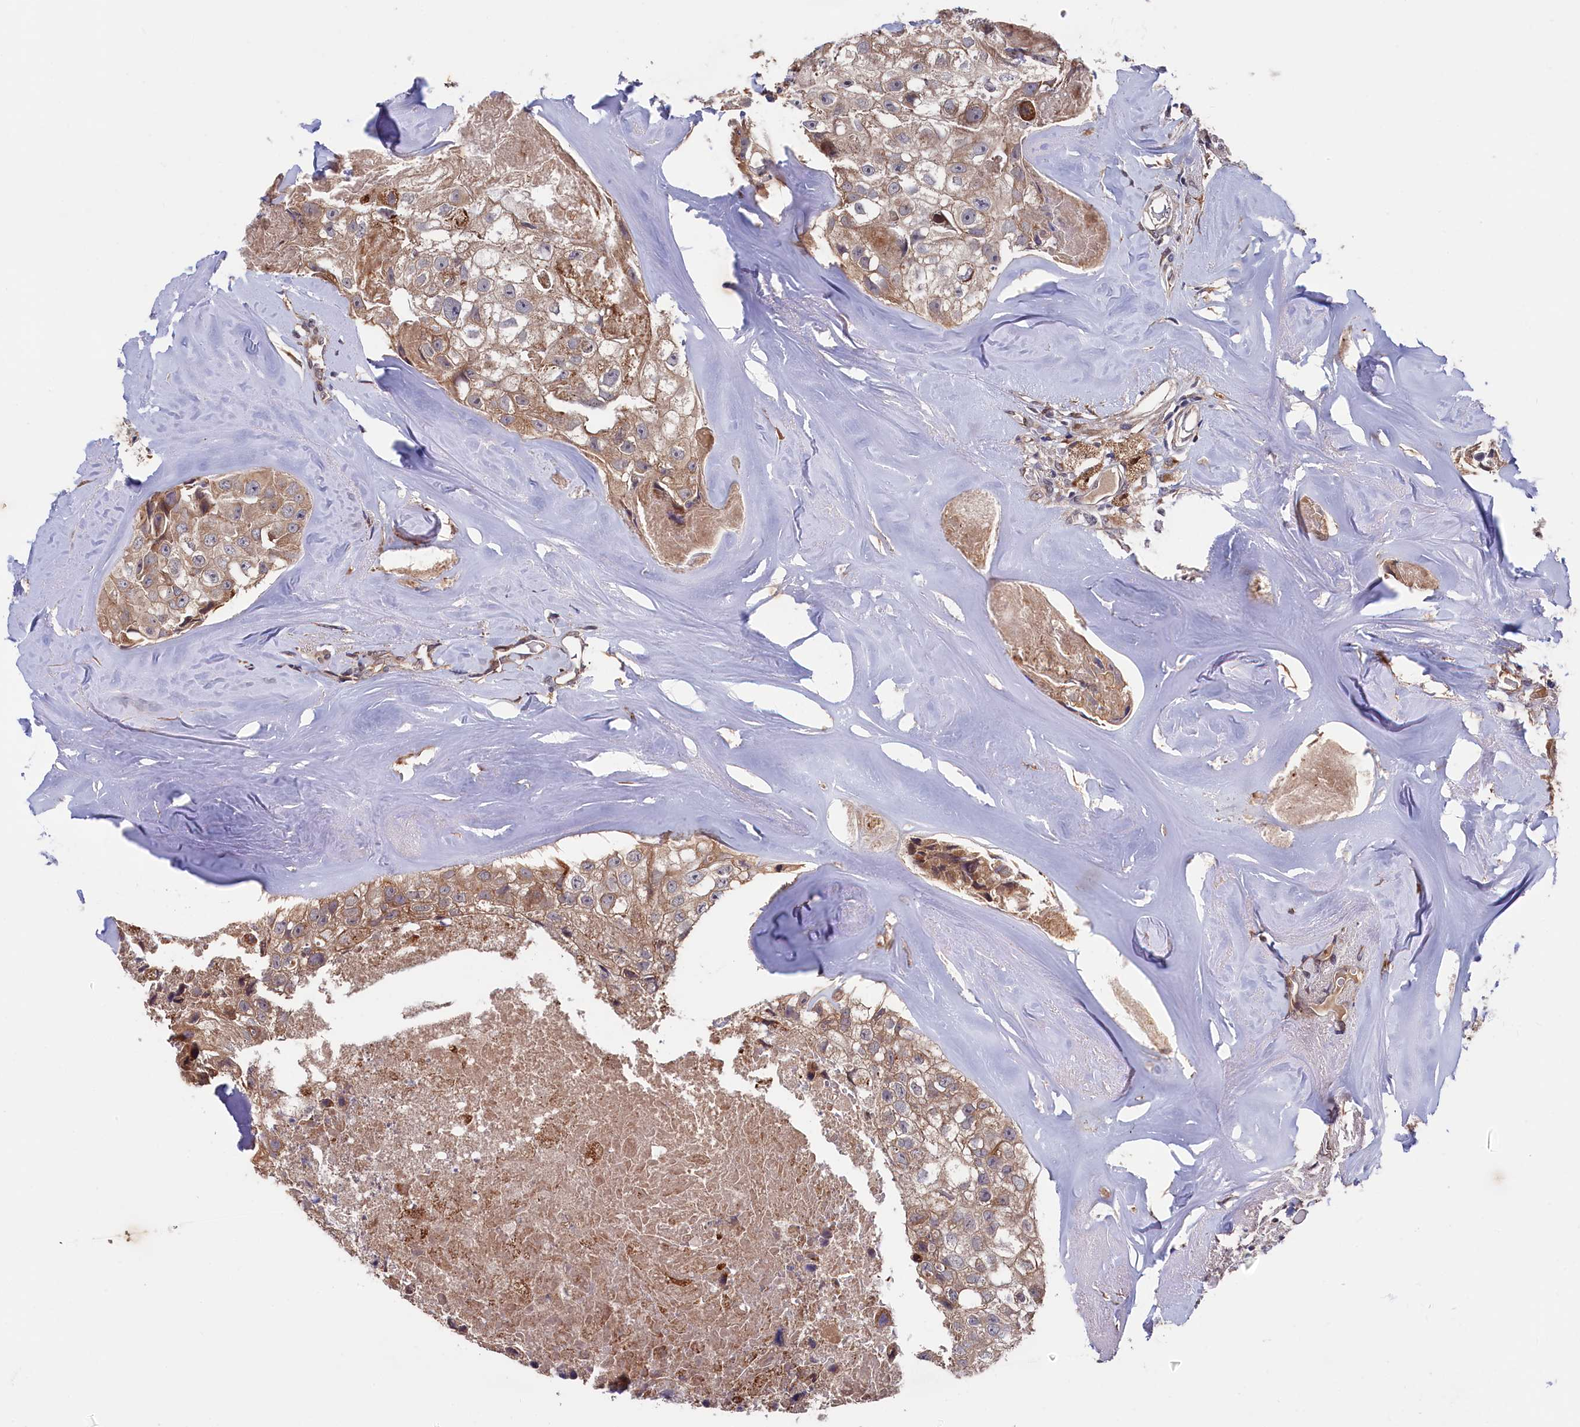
{"staining": {"intensity": "weak", "quantity": ">75%", "location": "cytoplasmic/membranous"}, "tissue": "head and neck cancer", "cell_type": "Tumor cells", "image_type": "cancer", "snomed": [{"axis": "morphology", "description": "Adenocarcinoma, NOS"}, {"axis": "morphology", "description": "Adenocarcinoma, metastatic, NOS"}, {"axis": "topography", "description": "Head-Neck"}], "caption": "IHC image of neoplastic tissue: head and neck cancer stained using IHC displays low levels of weak protein expression localized specifically in the cytoplasmic/membranous of tumor cells, appearing as a cytoplasmic/membranous brown color.", "gene": "SLC12A4", "patient": {"sex": "male", "age": 75}}